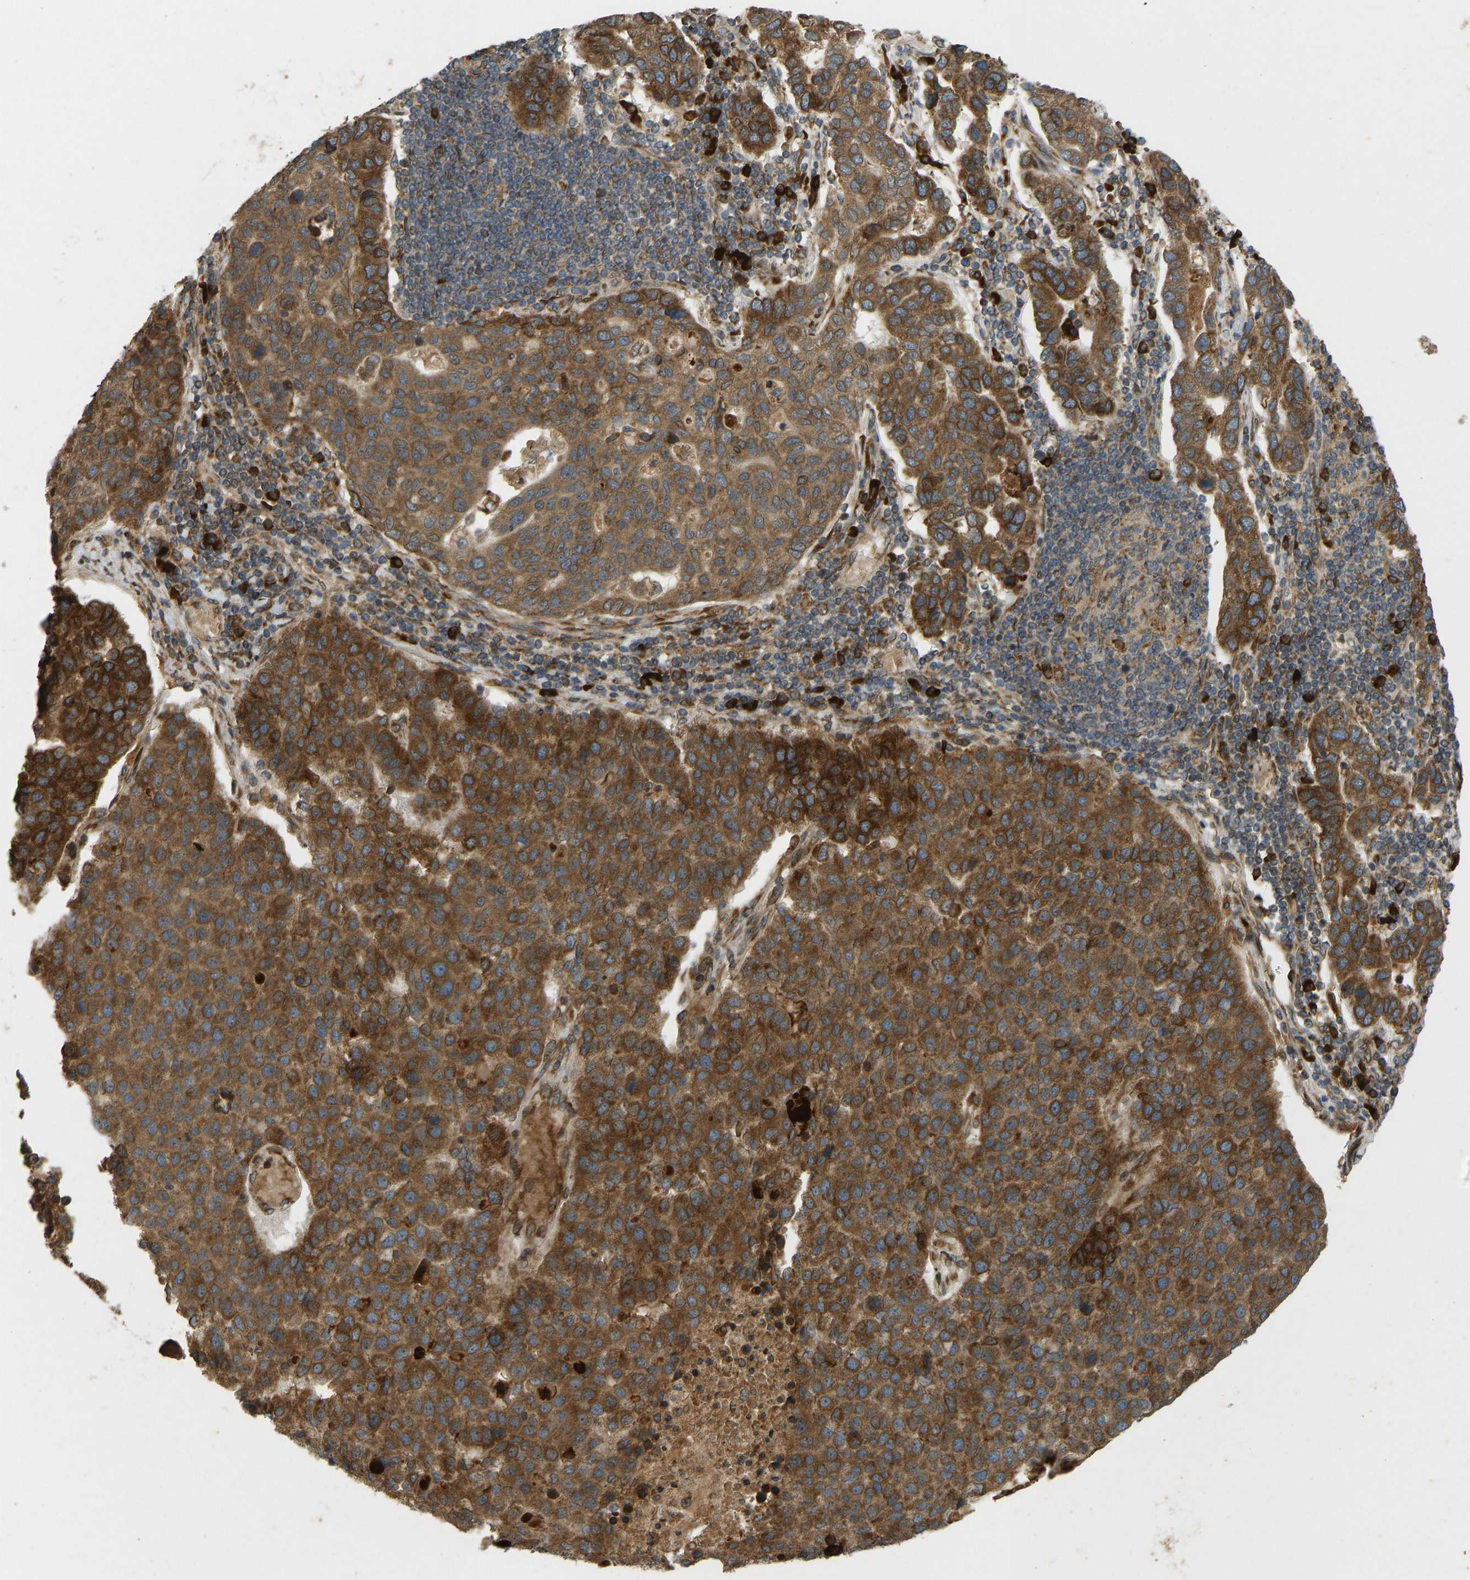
{"staining": {"intensity": "strong", "quantity": ">75%", "location": "cytoplasmic/membranous"}, "tissue": "pancreatic cancer", "cell_type": "Tumor cells", "image_type": "cancer", "snomed": [{"axis": "morphology", "description": "Adenocarcinoma, NOS"}, {"axis": "topography", "description": "Pancreas"}], "caption": "Immunohistochemical staining of human pancreatic cancer (adenocarcinoma) demonstrates strong cytoplasmic/membranous protein expression in about >75% of tumor cells. Immunohistochemistry stains the protein in brown and the nuclei are stained blue.", "gene": "RPN2", "patient": {"sex": "female", "age": 61}}